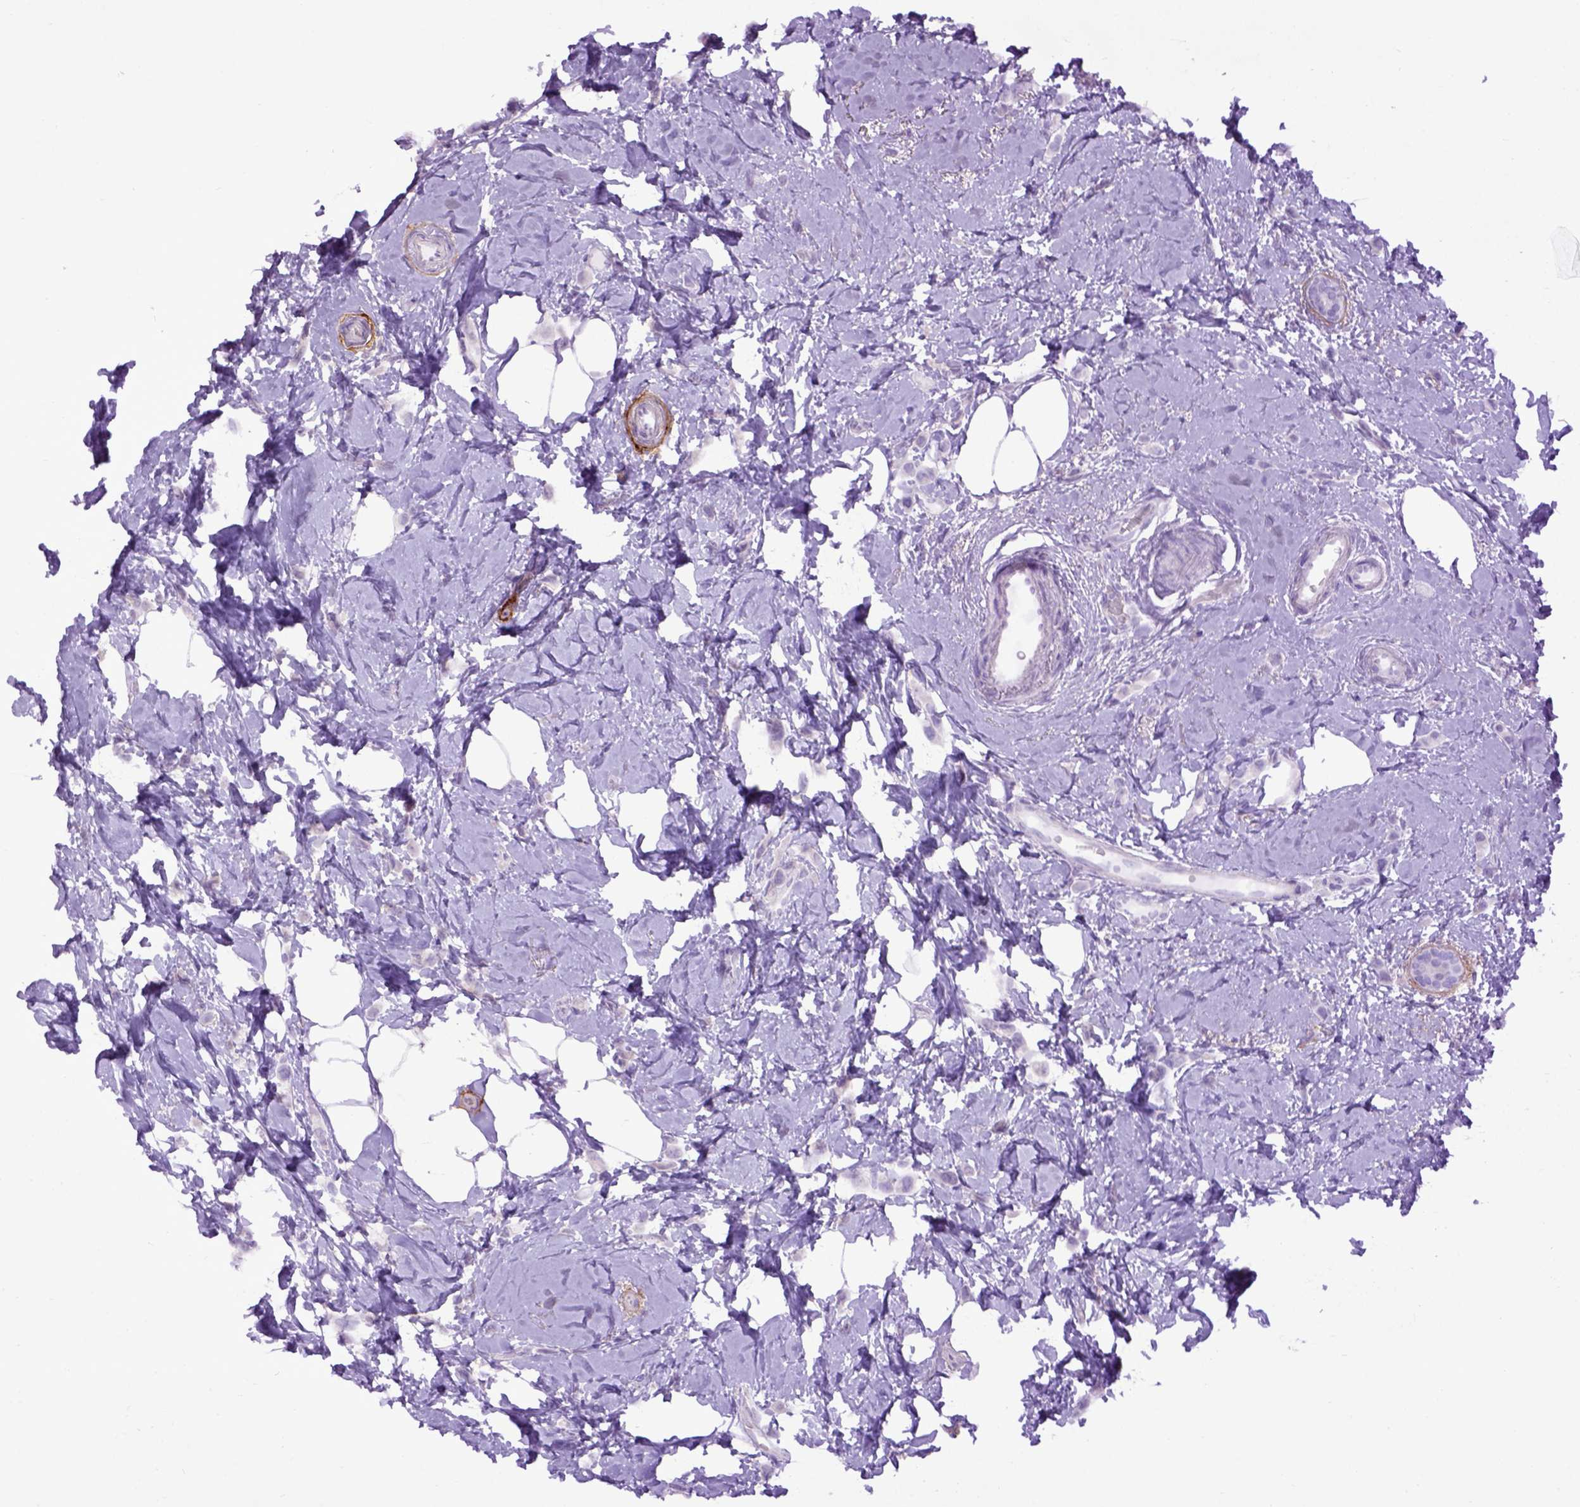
{"staining": {"intensity": "negative", "quantity": "none", "location": "none"}, "tissue": "breast cancer", "cell_type": "Tumor cells", "image_type": "cancer", "snomed": [{"axis": "morphology", "description": "Lobular carcinoma"}, {"axis": "topography", "description": "Breast"}], "caption": "Protein analysis of breast cancer (lobular carcinoma) displays no significant staining in tumor cells.", "gene": "EMILIN3", "patient": {"sex": "female", "age": 66}}